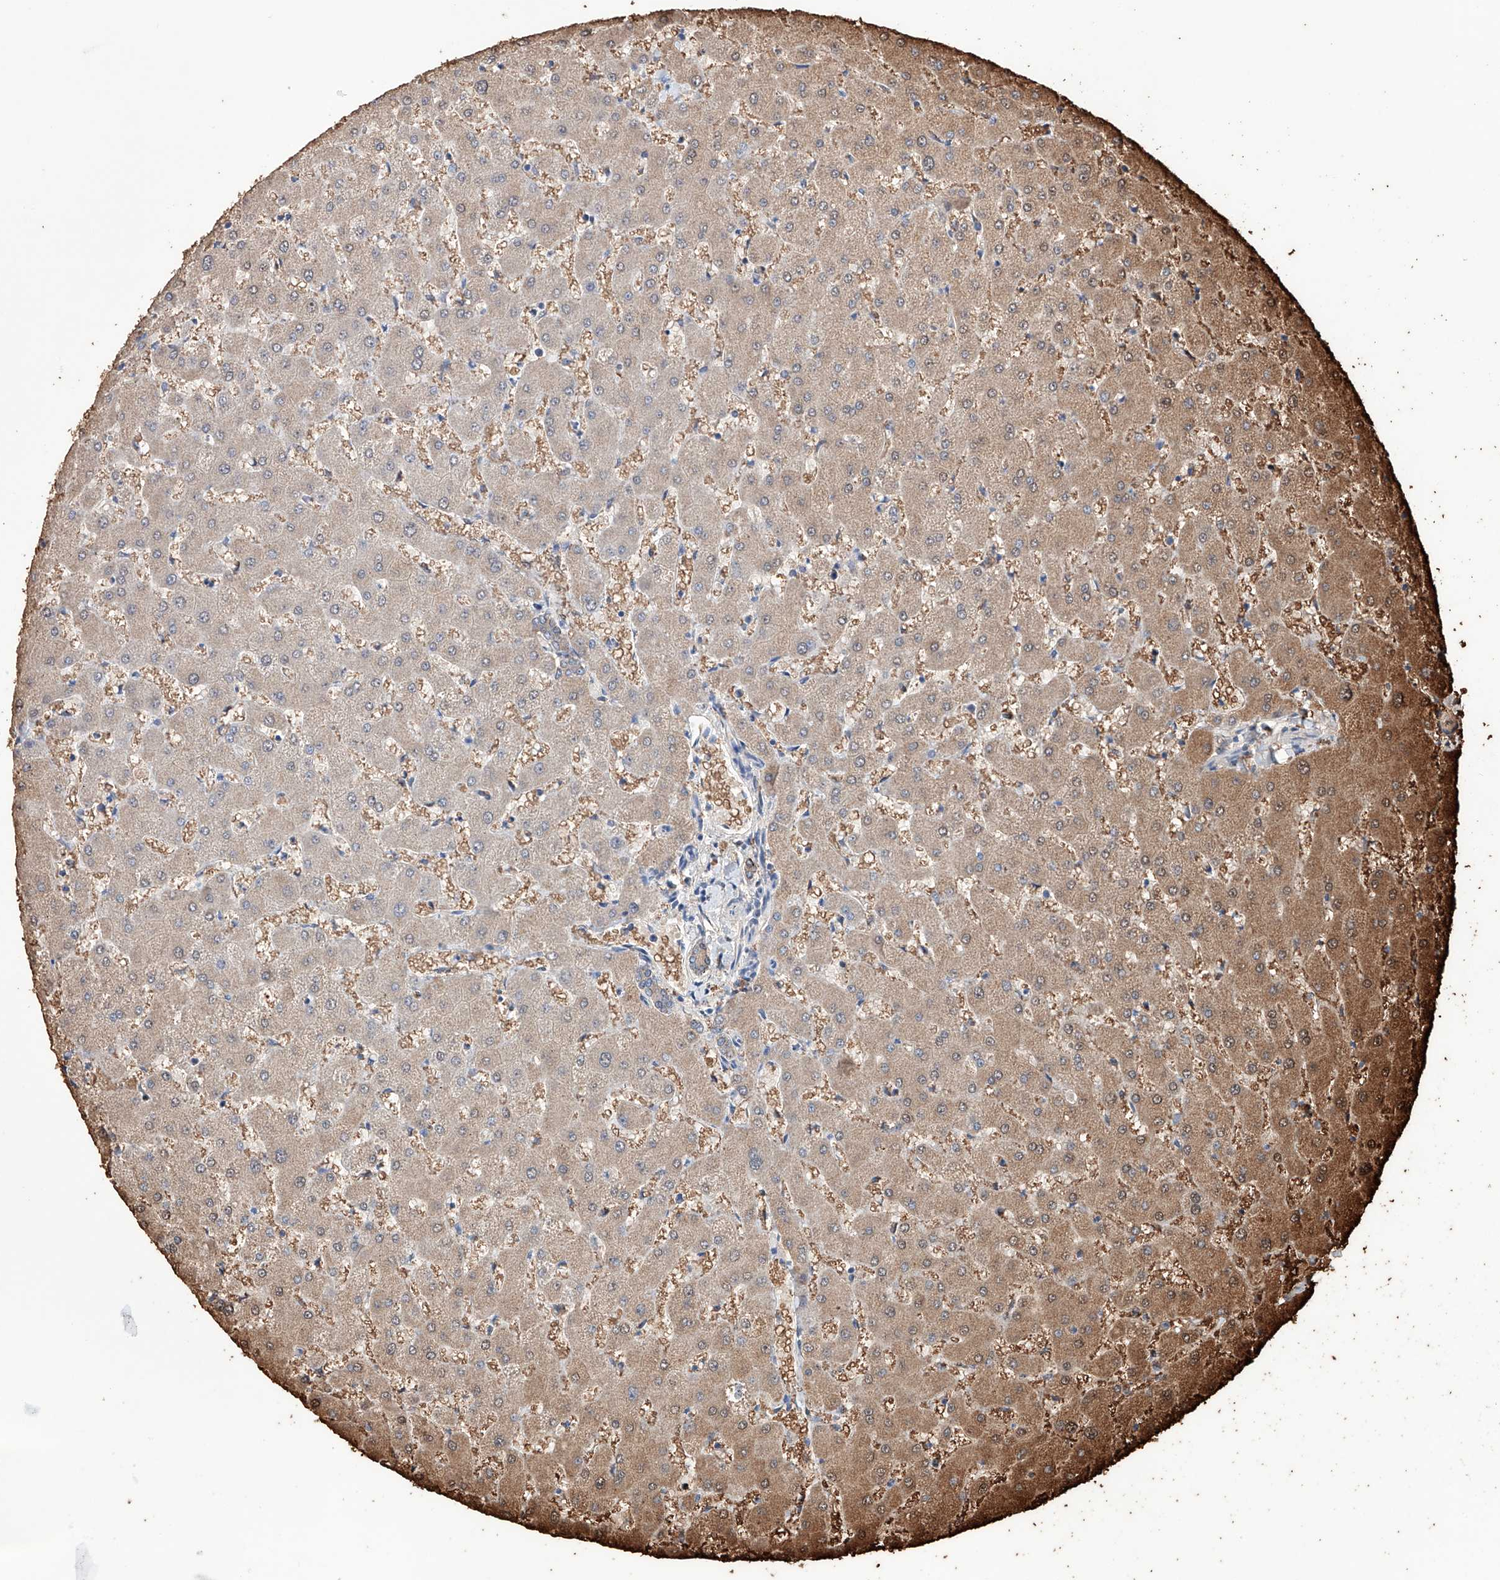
{"staining": {"intensity": "moderate", "quantity": "25%-75%", "location": "cytoplasmic/membranous"}, "tissue": "liver", "cell_type": "Cholangiocytes", "image_type": "normal", "snomed": [{"axis": "morphology", "description": "Normal tissue, NOS"}, {"axis": "topography", "description": "Liver"}], "caption": "Moderate cytoplasmic/membranous expression is appreciated in about 25%-75% of cholangiocytes in normal liver.", "gene": "AFG1L", "patient": {"sex": "female", "age": 63}}